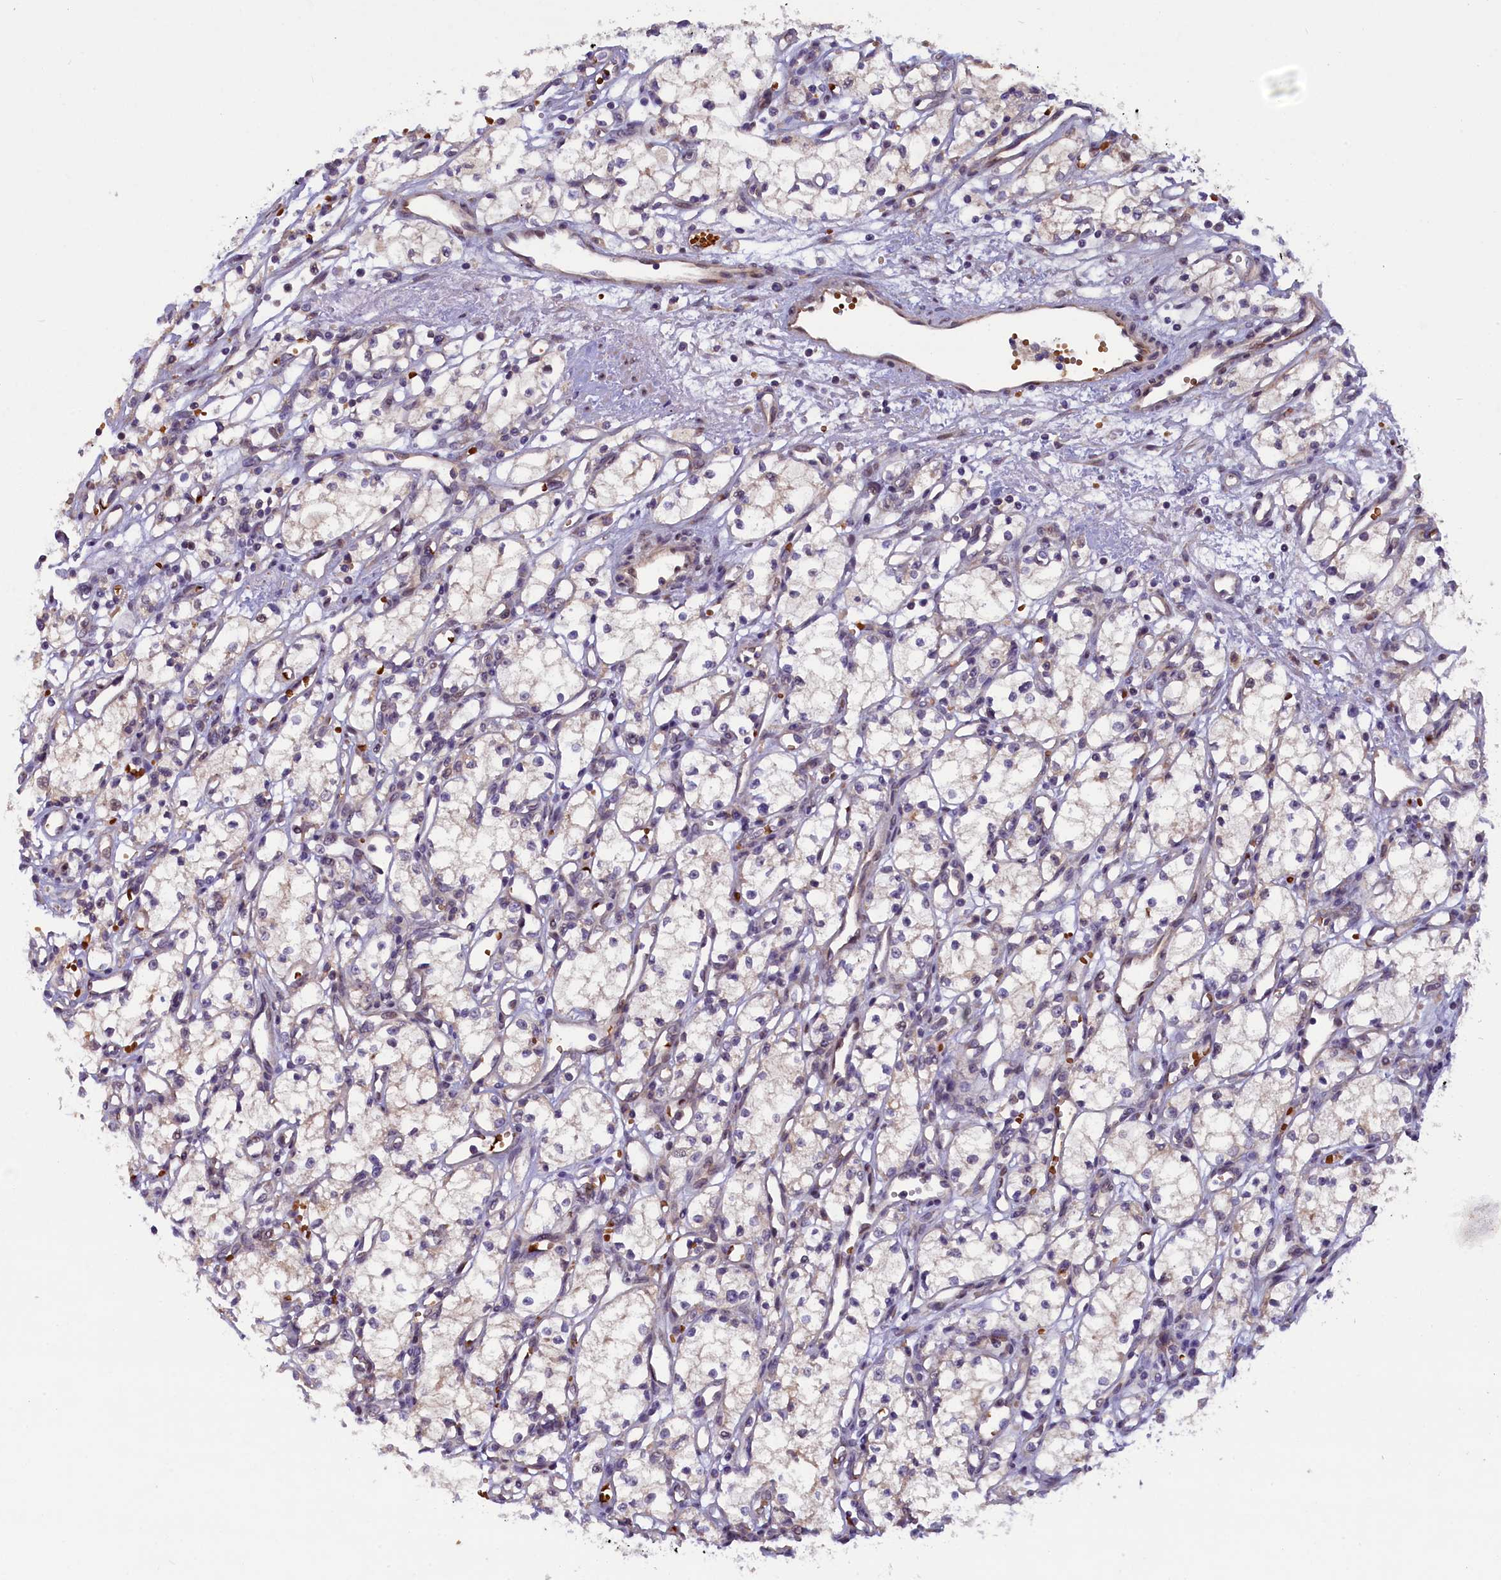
{"staining": {"intensity": "weak", "quantity": "<25%", "location": "cytoplasmic/membranous"}, "tissue": "renal cancer", "cell_type": "Tumor cells", "image_type": "cancer", "snomed": [{"axis": "morphology", "description": "Adenocarcinoma, NOS"}, {"axis": "topography", "description": "Kidney"}], "caption": "Renal adenocarcinoma stained for a protein using immunohistochemistry (IHC) exhibits no staining tumor cells.", "gene": "CCDC9B", "patient": {"sex": "male", "age": 59}}